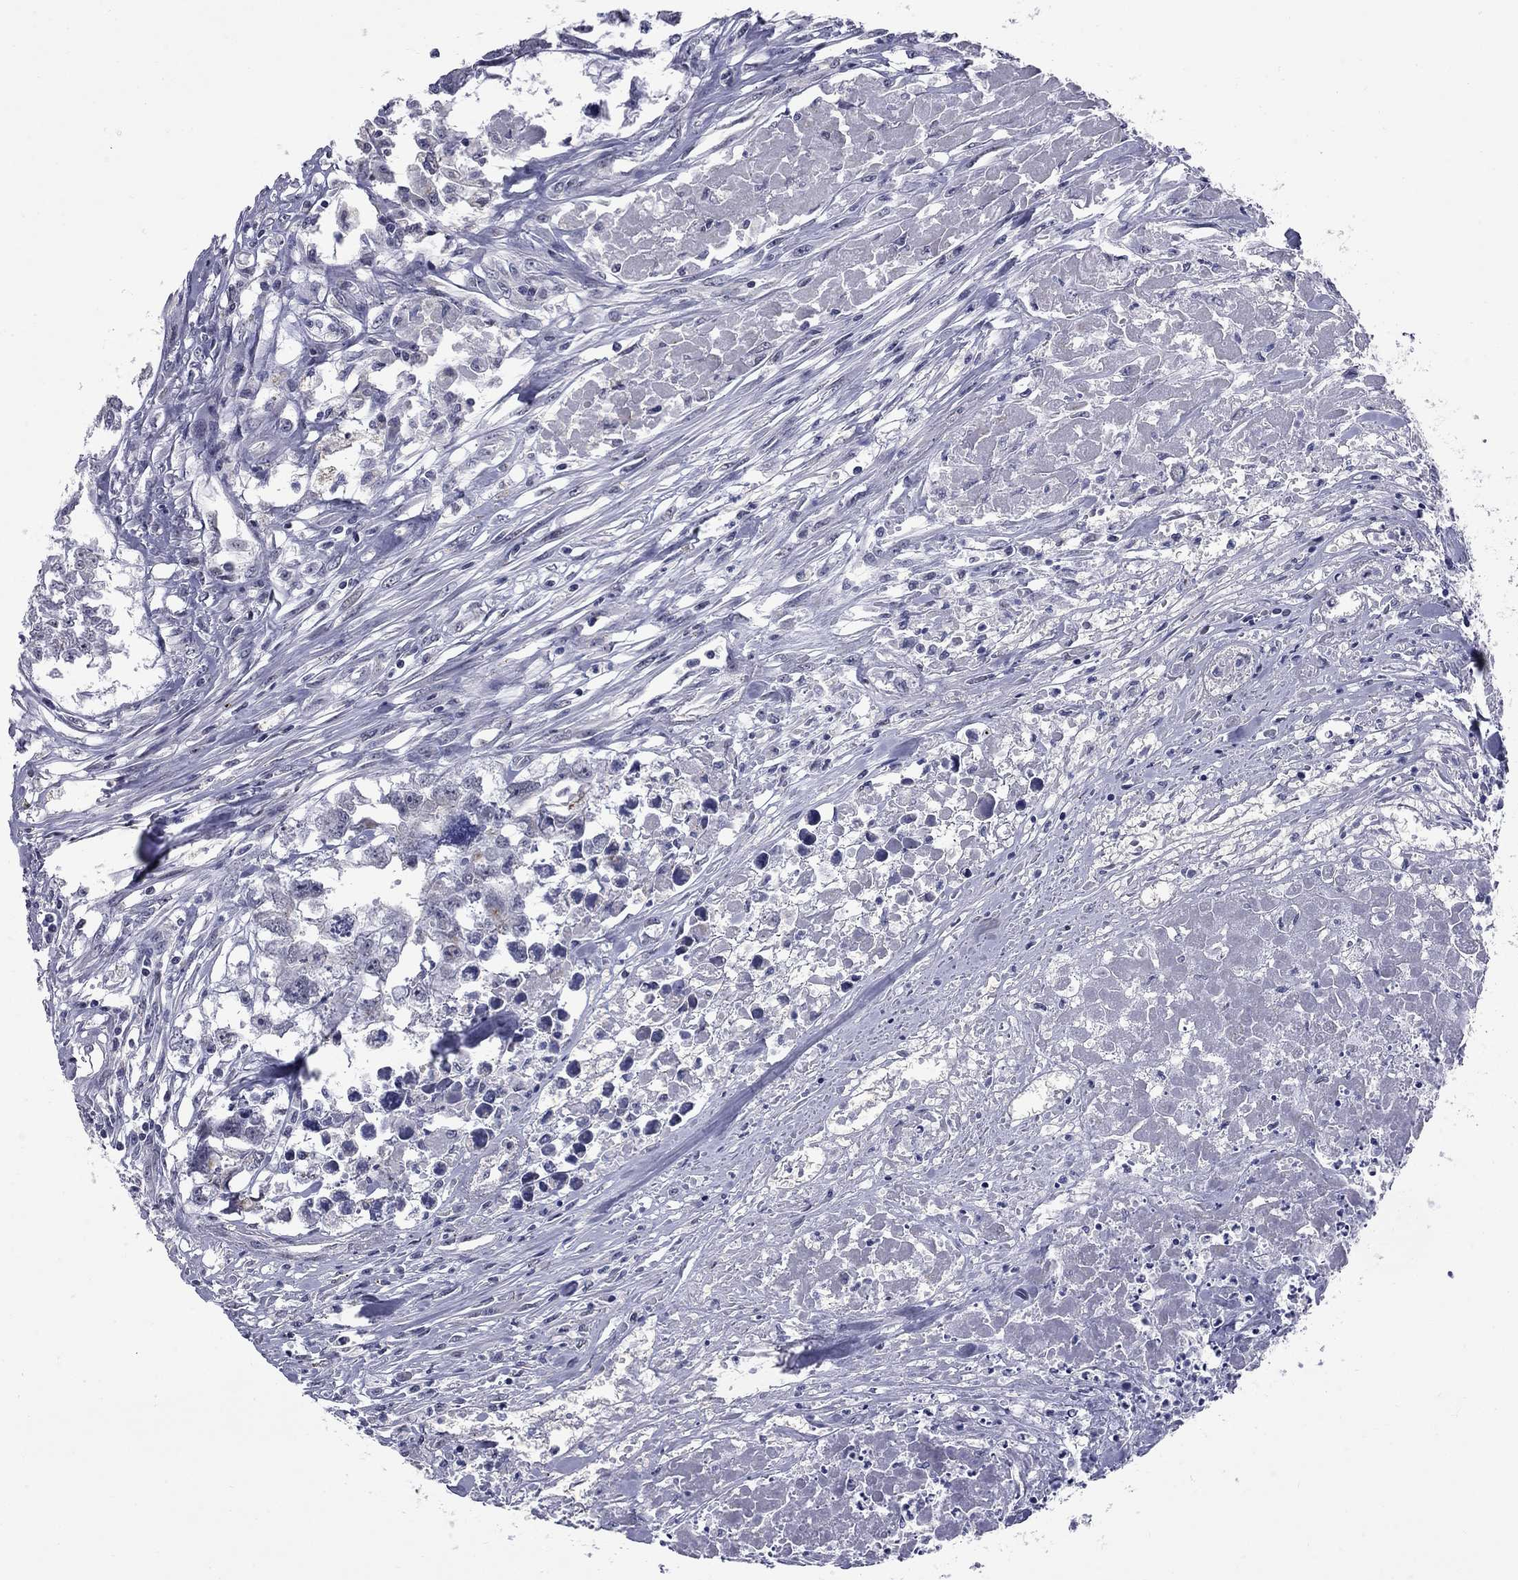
{"staining": {"intensity": "negative", "quantity": "none", "location": "none"}, "tissue": "testis cancer", "cell_type": "Tumor cells", "image_type": "cancer", "snomed": [{"axis": "morphology", "description": "Carcinoma, Embryonal, NOS"}, {"axis": "morphology", "description": "Teratoma, malignant, NOS"}, {"axis": "topography", "description": "Testis"}], "caption": "Human testis cancer (embryonal carcinoma) stained for a protein using immunohistochemistry (IHC) demonstrates no expression in tumor cells.", "gene": "HTR4", "patient": {"sex": "male", "age": 44}}